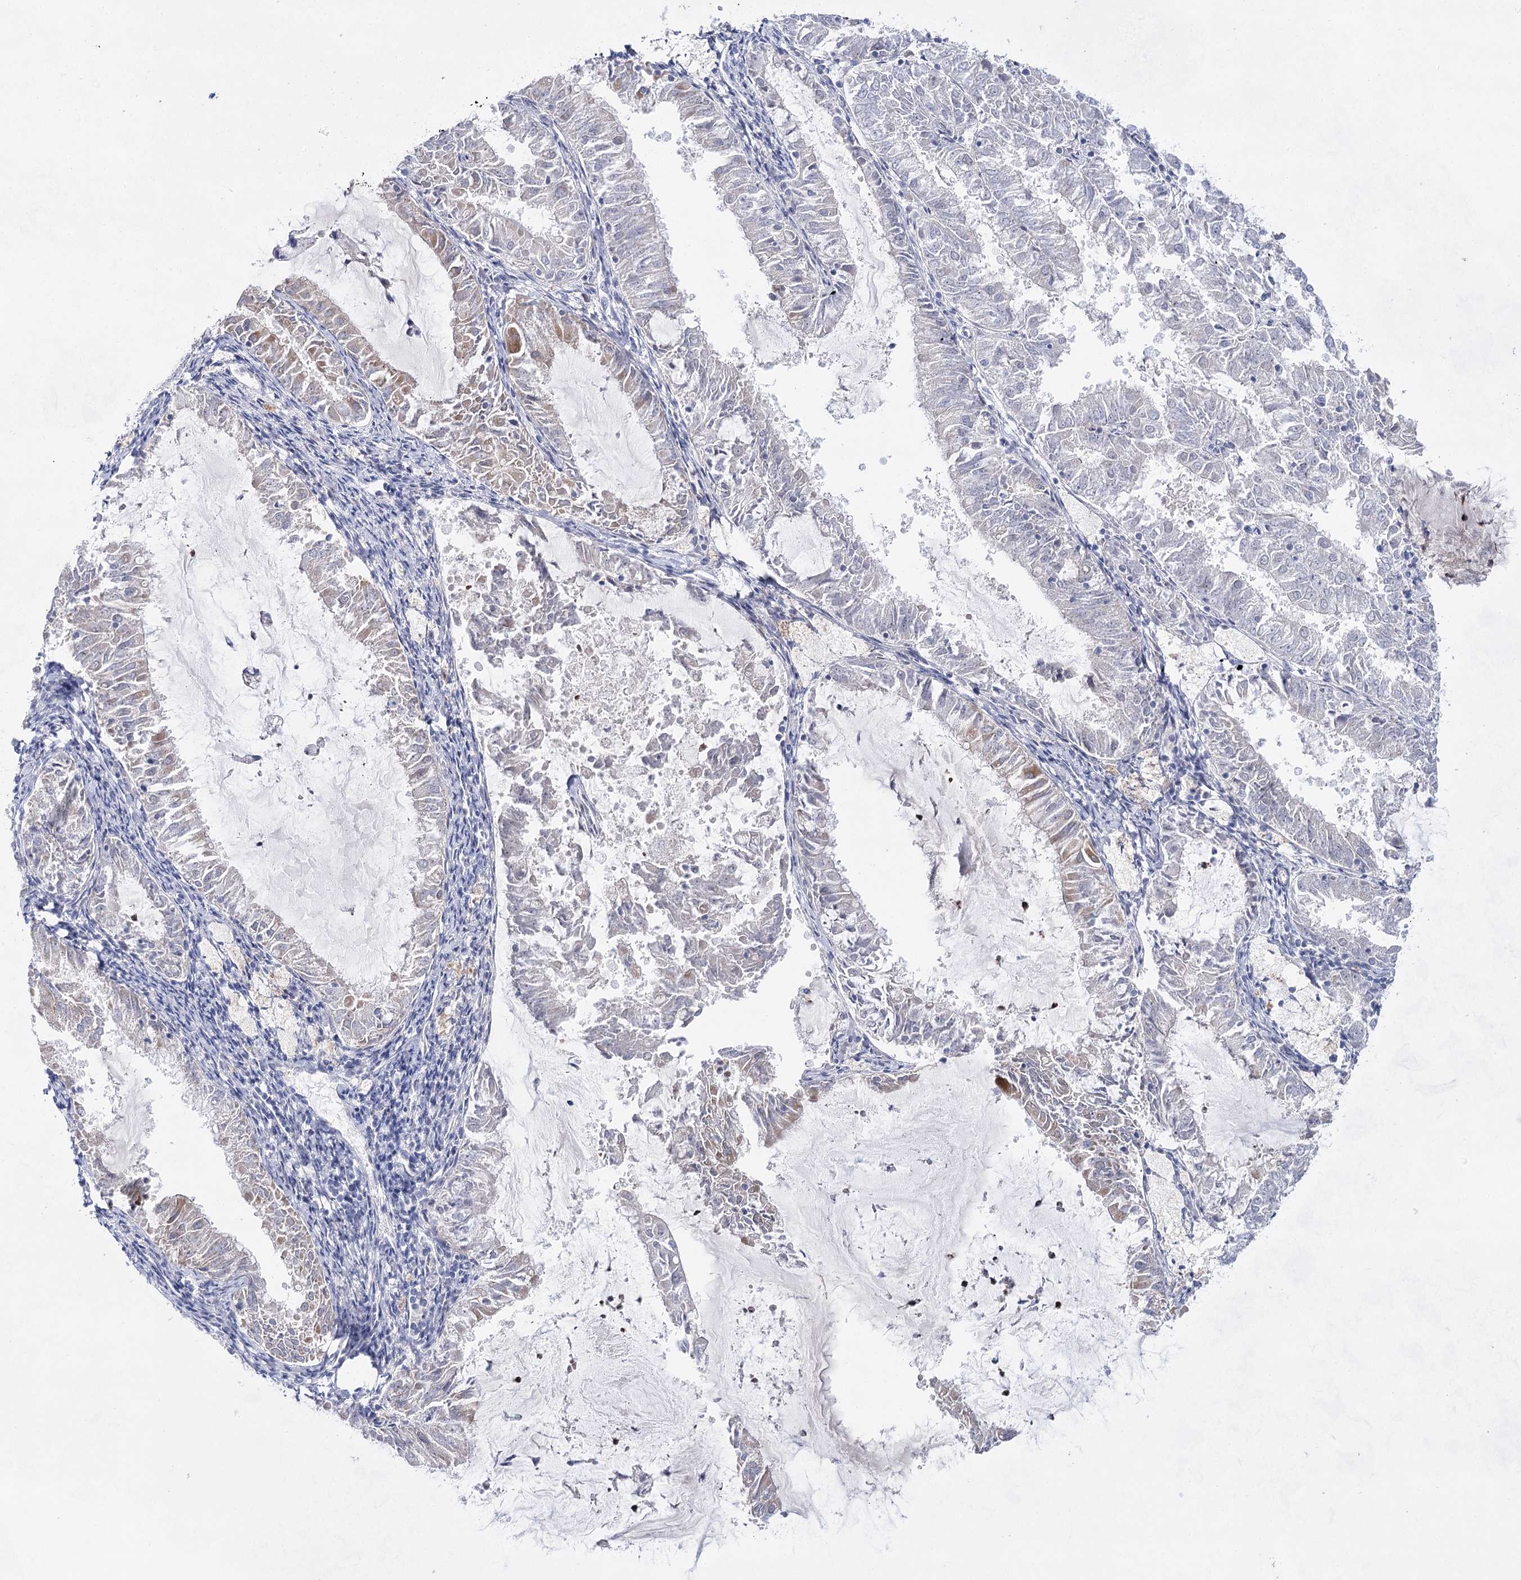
{"staining": {"intensity": "negative", "quantity": "none", "location": "none"}, "tissue": "endometrial cancer", "cell_type": "Tumor cells", "image_type": "cancer", "snomed": [{"axis": "morphology", "description": "Adenocarcinoma, NOS"}, {"axis": "topography", "description": "Endometrium"}], "caption": "A histopathology image of human adenocarcinoma (endometrial) is negative for staining in tumor cells. Brightfield microscopy of immunohistochemistry stained with DAB (brown) and hematoxylin (blue), captured at high magnification.", "gene": "BPHL", "patient": {"sex": "female", "age": 57}}